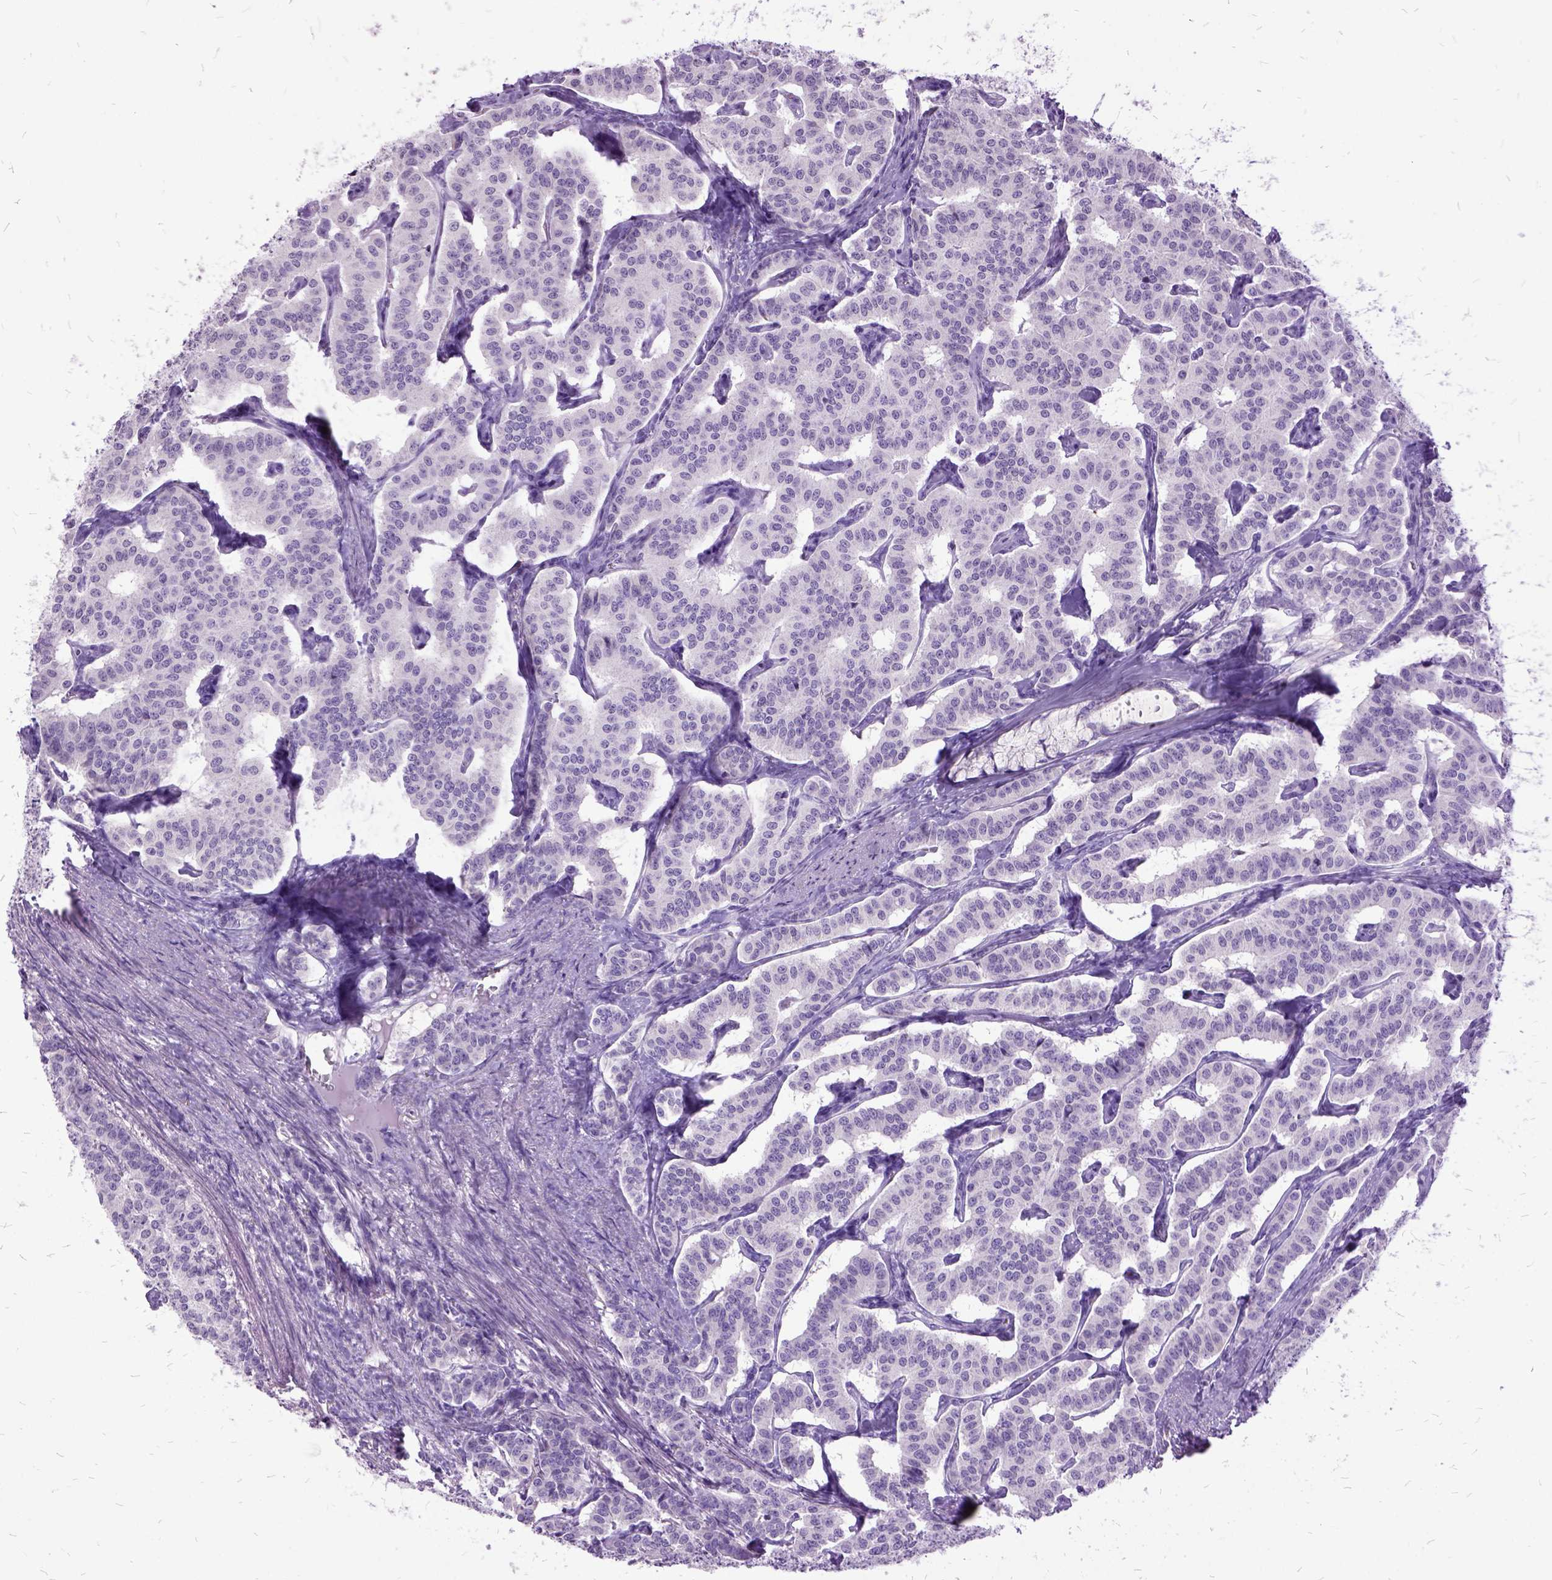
{"staining": {"intensity": "negative", "quantity": "none", "location": "none"}, "tissue": "carcinoid", "cell_type": "Tumor cells", "image_type": "cancer", "snomed": [{"axis": "morphology", "description": "Carcinoid, malignant, NOS"}, {"axis": "topography", "description": "Lung"}], "caption": "Human malignant carcinoid stained for a protein using IHC shows no expression in tumor cells.", "gene": "MME", "patient": {"sex": "female", "age": 46}}